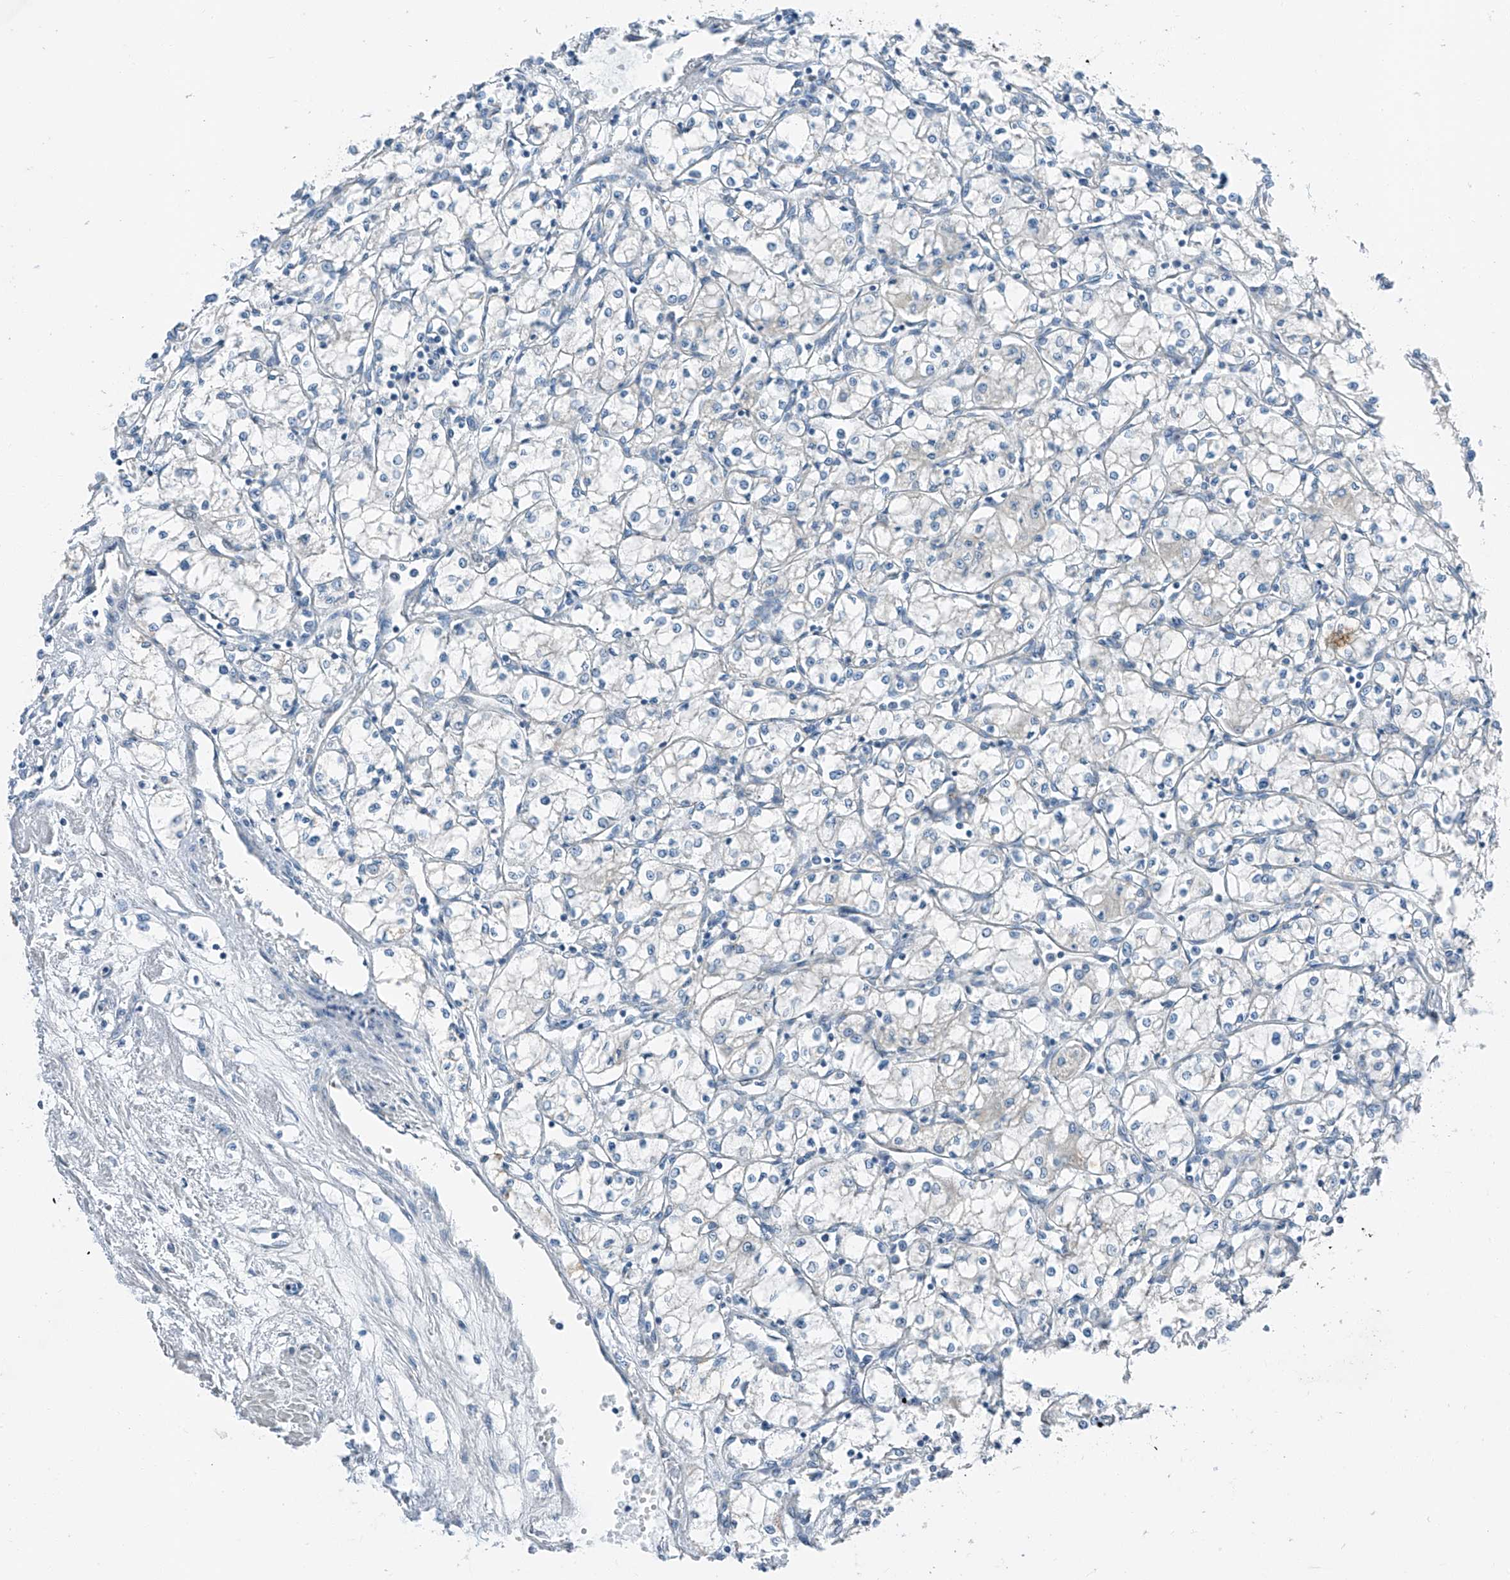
{"staining": {"intensity": "negative", "quantity": "none", "location": "none"}, "tissue": "renal cancer", "cell_type": "Tumor cells", "image_type": "cancer", "snomed": [{"axis": "morphology", "description": "Adenocarcinoma, NOS"}, {"axis": "topography", "description": "Kidney"}], "caption": "The photomicrograph displays no staining of tumor cells in renal adenocarcinoma.", "gene": "MDGA1", "patient": {"sex": "male", "age": 59}}